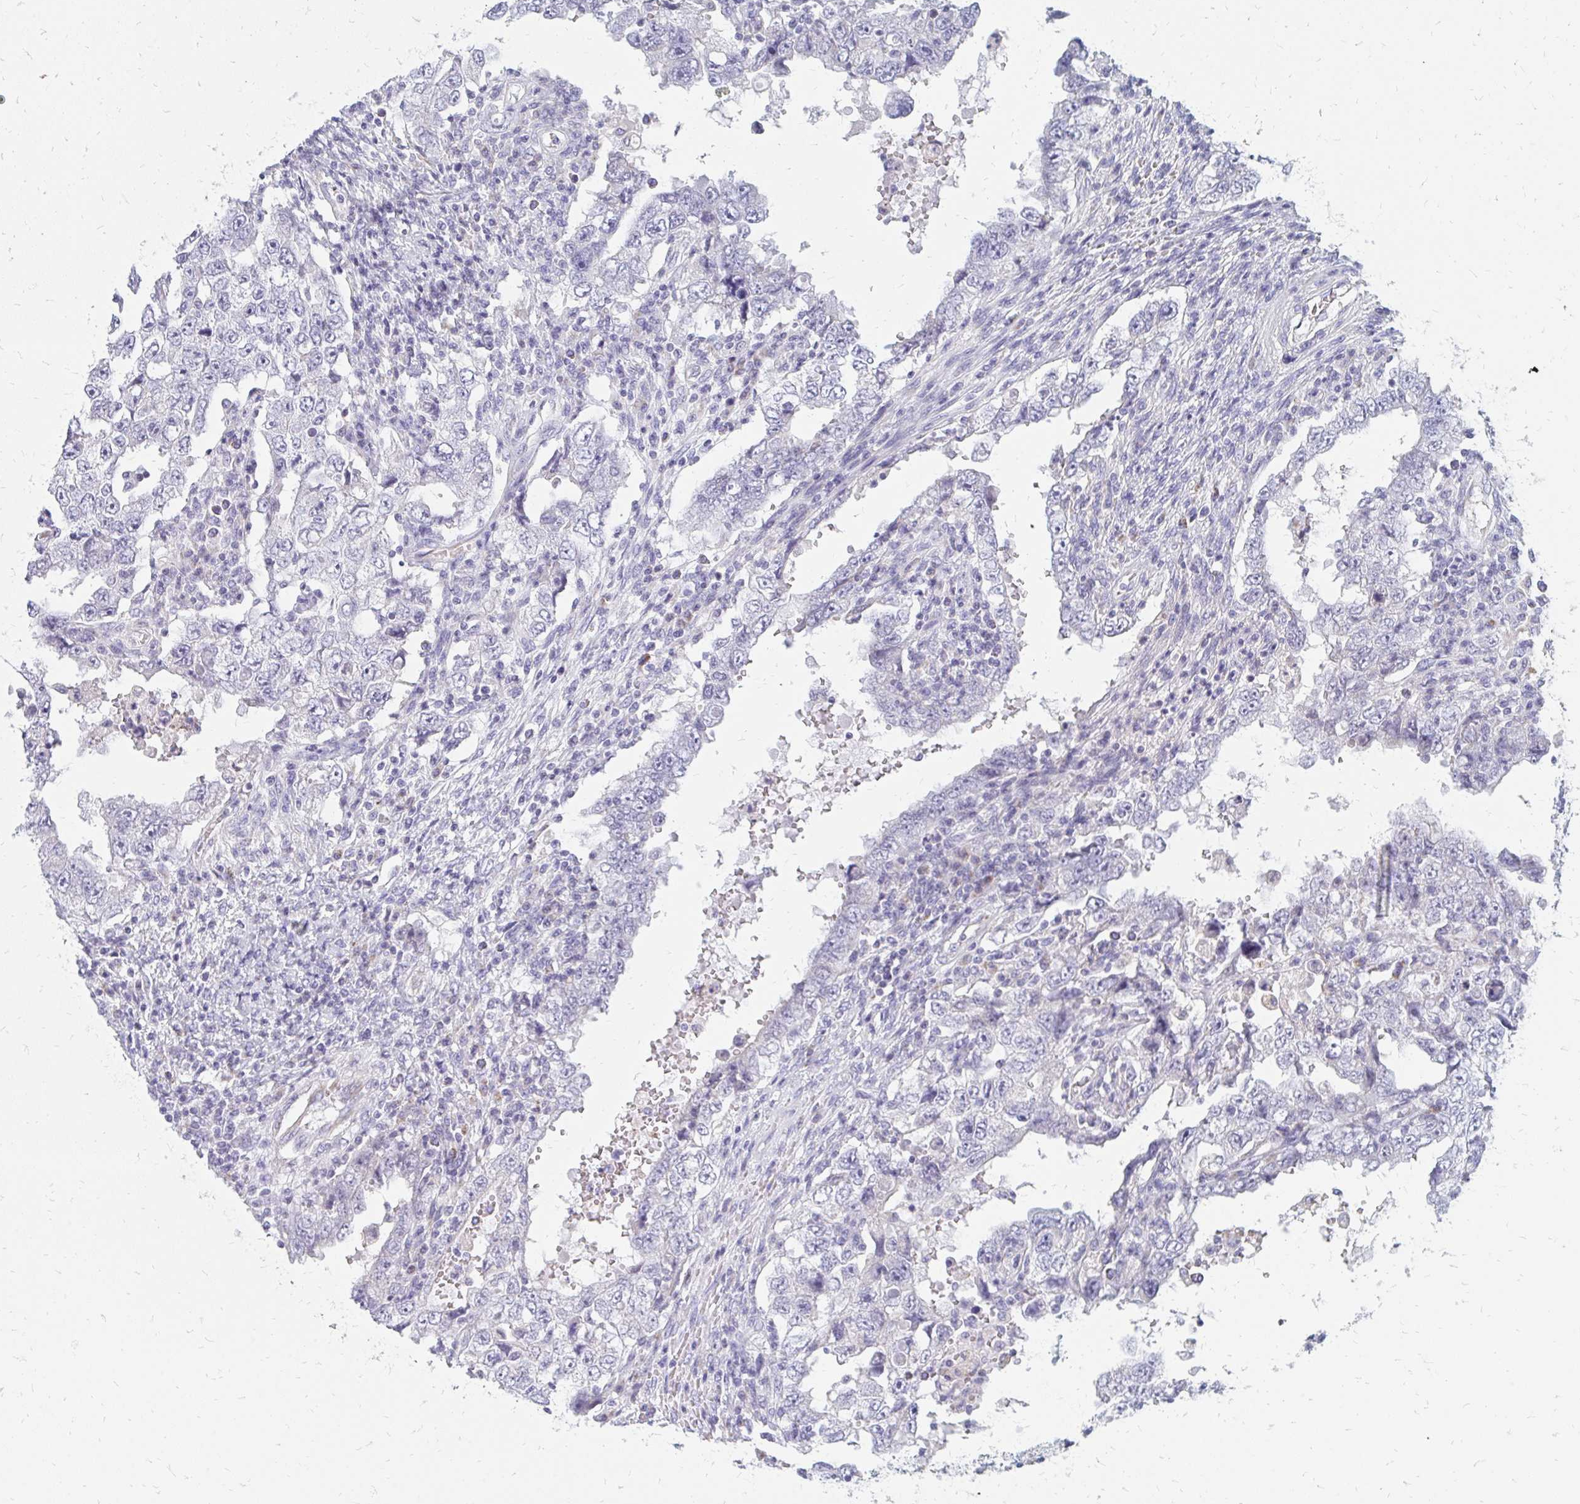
{"staining": {"intensity": "negative", "quantity": "none", "location": "none"}, "tissue": "testis cancer", "cell_type": "Tumor cells", "image_type": "cancer", "snomed": [{"axis": "morphology", "description": "Carcinoma, Embryonal, NOS"}, {"axis": "topography", "description": "Testis"}], "caption": "A photomicrograph of testis embryonal carcinoma stained for a protein demonstrates no brown staining in tumor cells.", "gene": "OR10V1", "patient": {"sex": "male", "age": 26}}